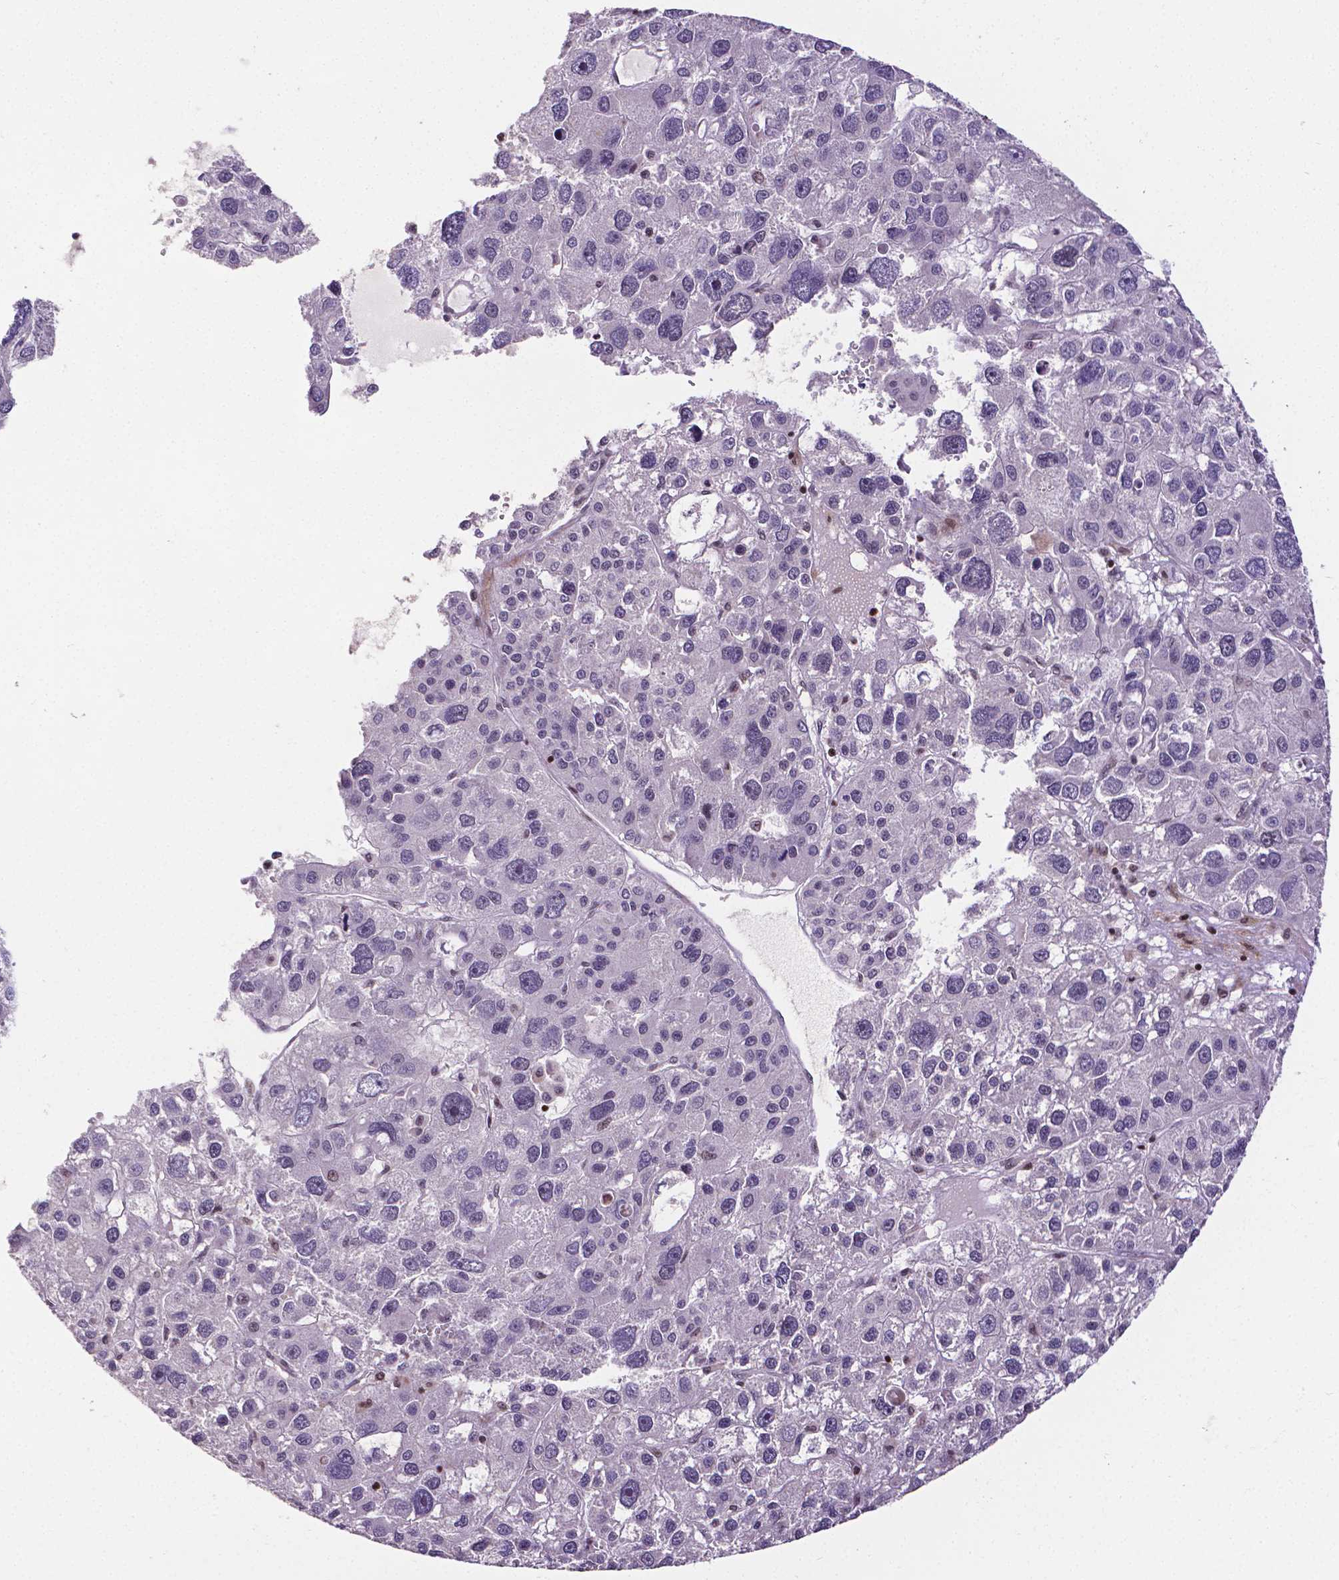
{"staining": {"intensity": "negative", "quantity": "none", "location": "none"}, "tissue": "liver cancer", "cell_type": "Tumor cells", "image_type": "cancer", "snomed": [{"axis": "morphology", "description": "Carcinoma, Hepatocellular, NOS"}, {"axis": "topography", "description": "Liver"}], "caption": "High magnification brightfield microscopy of liver hepatocellular carcinoma stained with DAB (brown) and counterstained with hematoxylin (blue): tumor cells show no significant expression. (DAB immunohistochemistry (IHC), high magnification).", "gene": "CTCF", "patient": {"sex": "male", "age": 73}}